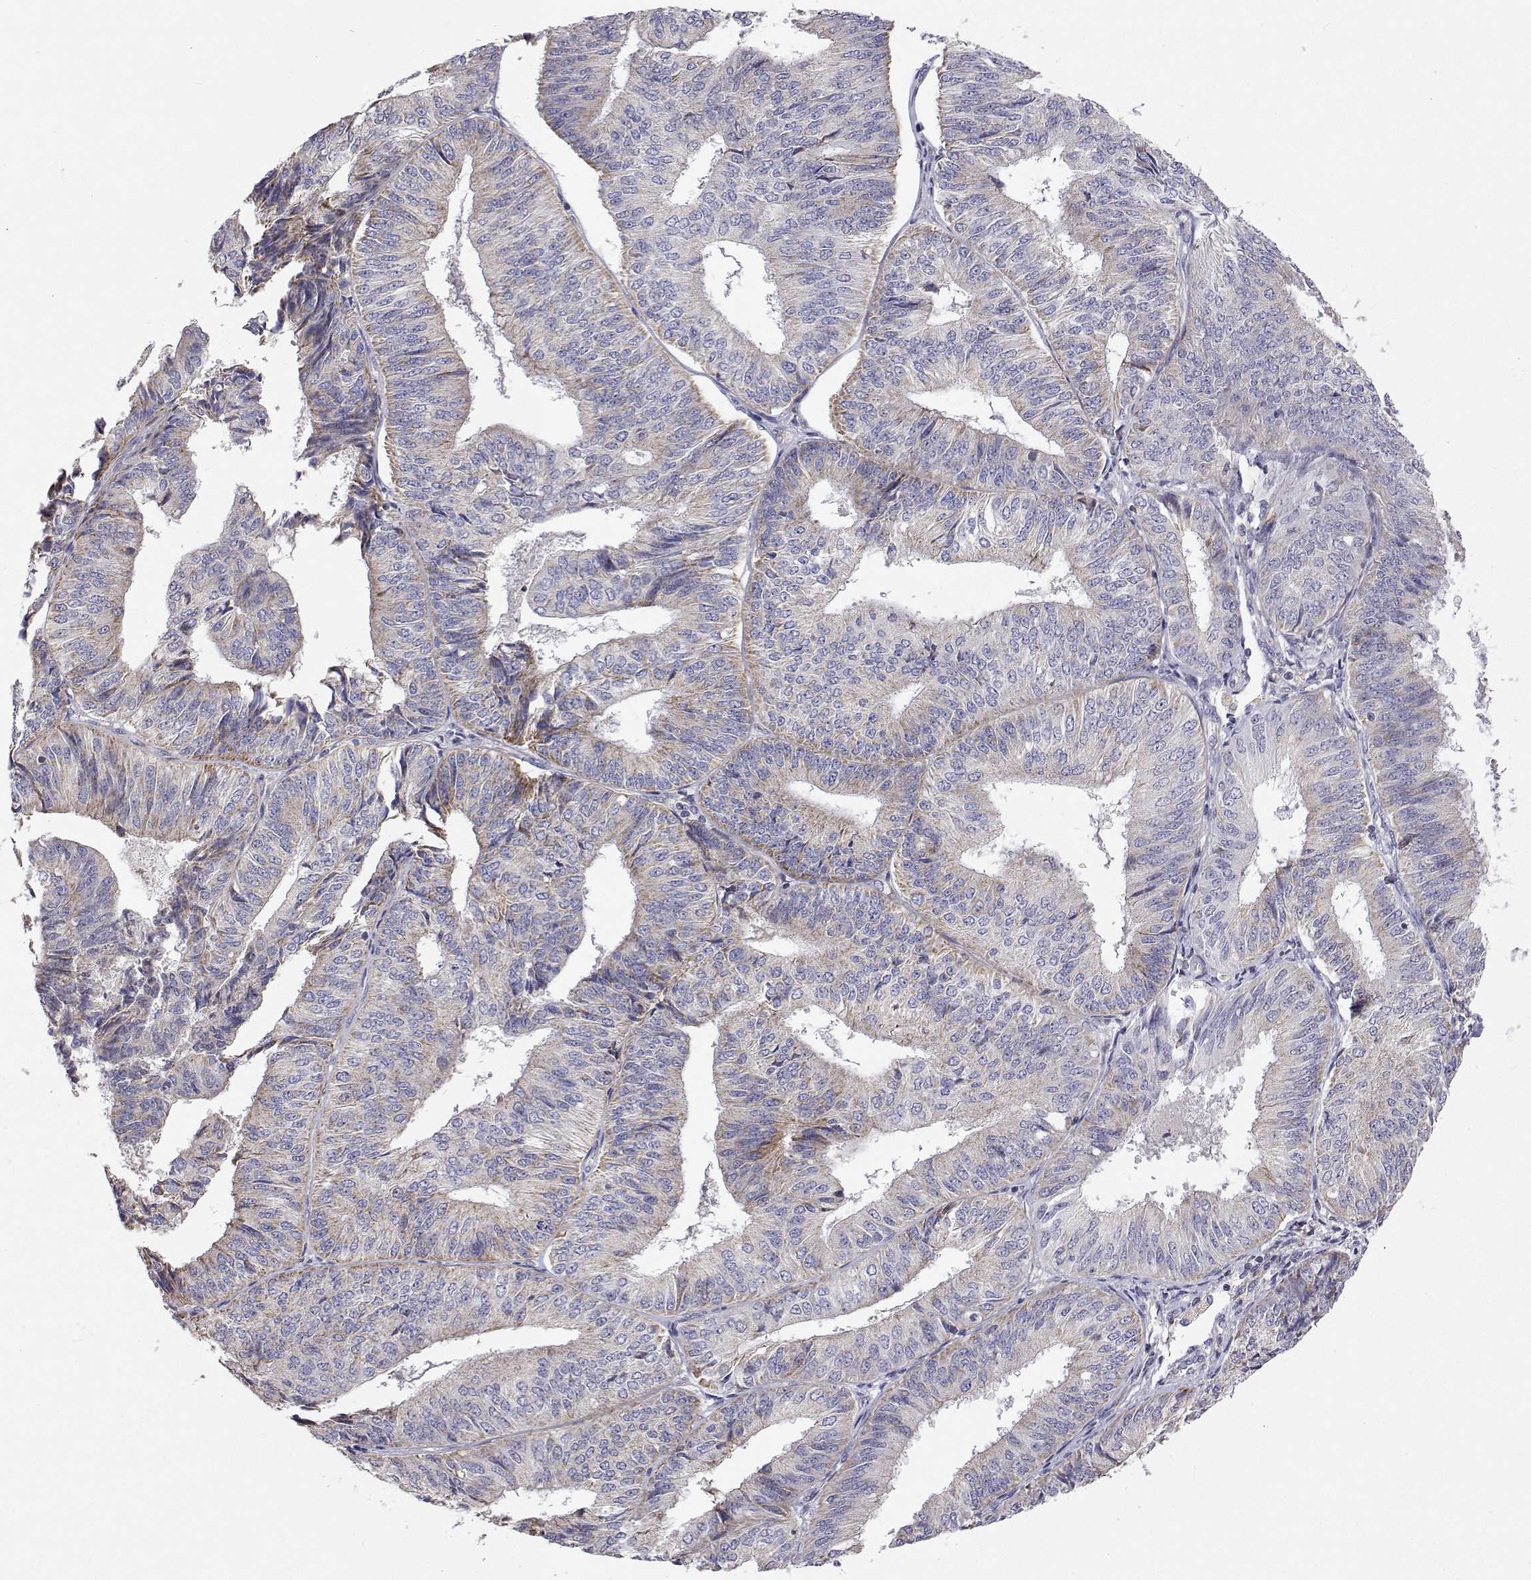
{"staining": {"intensity": "weak", "quantity": "<25%", "location": "cytoplasmic/membranous"}, "tissue": "endometrial cancer", "cell_type": "Tumor cells", "image_type": "cancer", "snomed": [{"axis": "morphology", "description": "Adenocarcinoma, NOS"}, {"axis": "topography", "description": "Endometrium"}], "caption": "High magnification brightfield microscopy of endometrial cancer stained with DAB (3,3'-diaminobenzidine) (brown) and counterstained with hematoxylin (blue): tumor cells show no significant staining.", "gene": "MRPL3", "patient": {"sex": "female", "age": 58}}